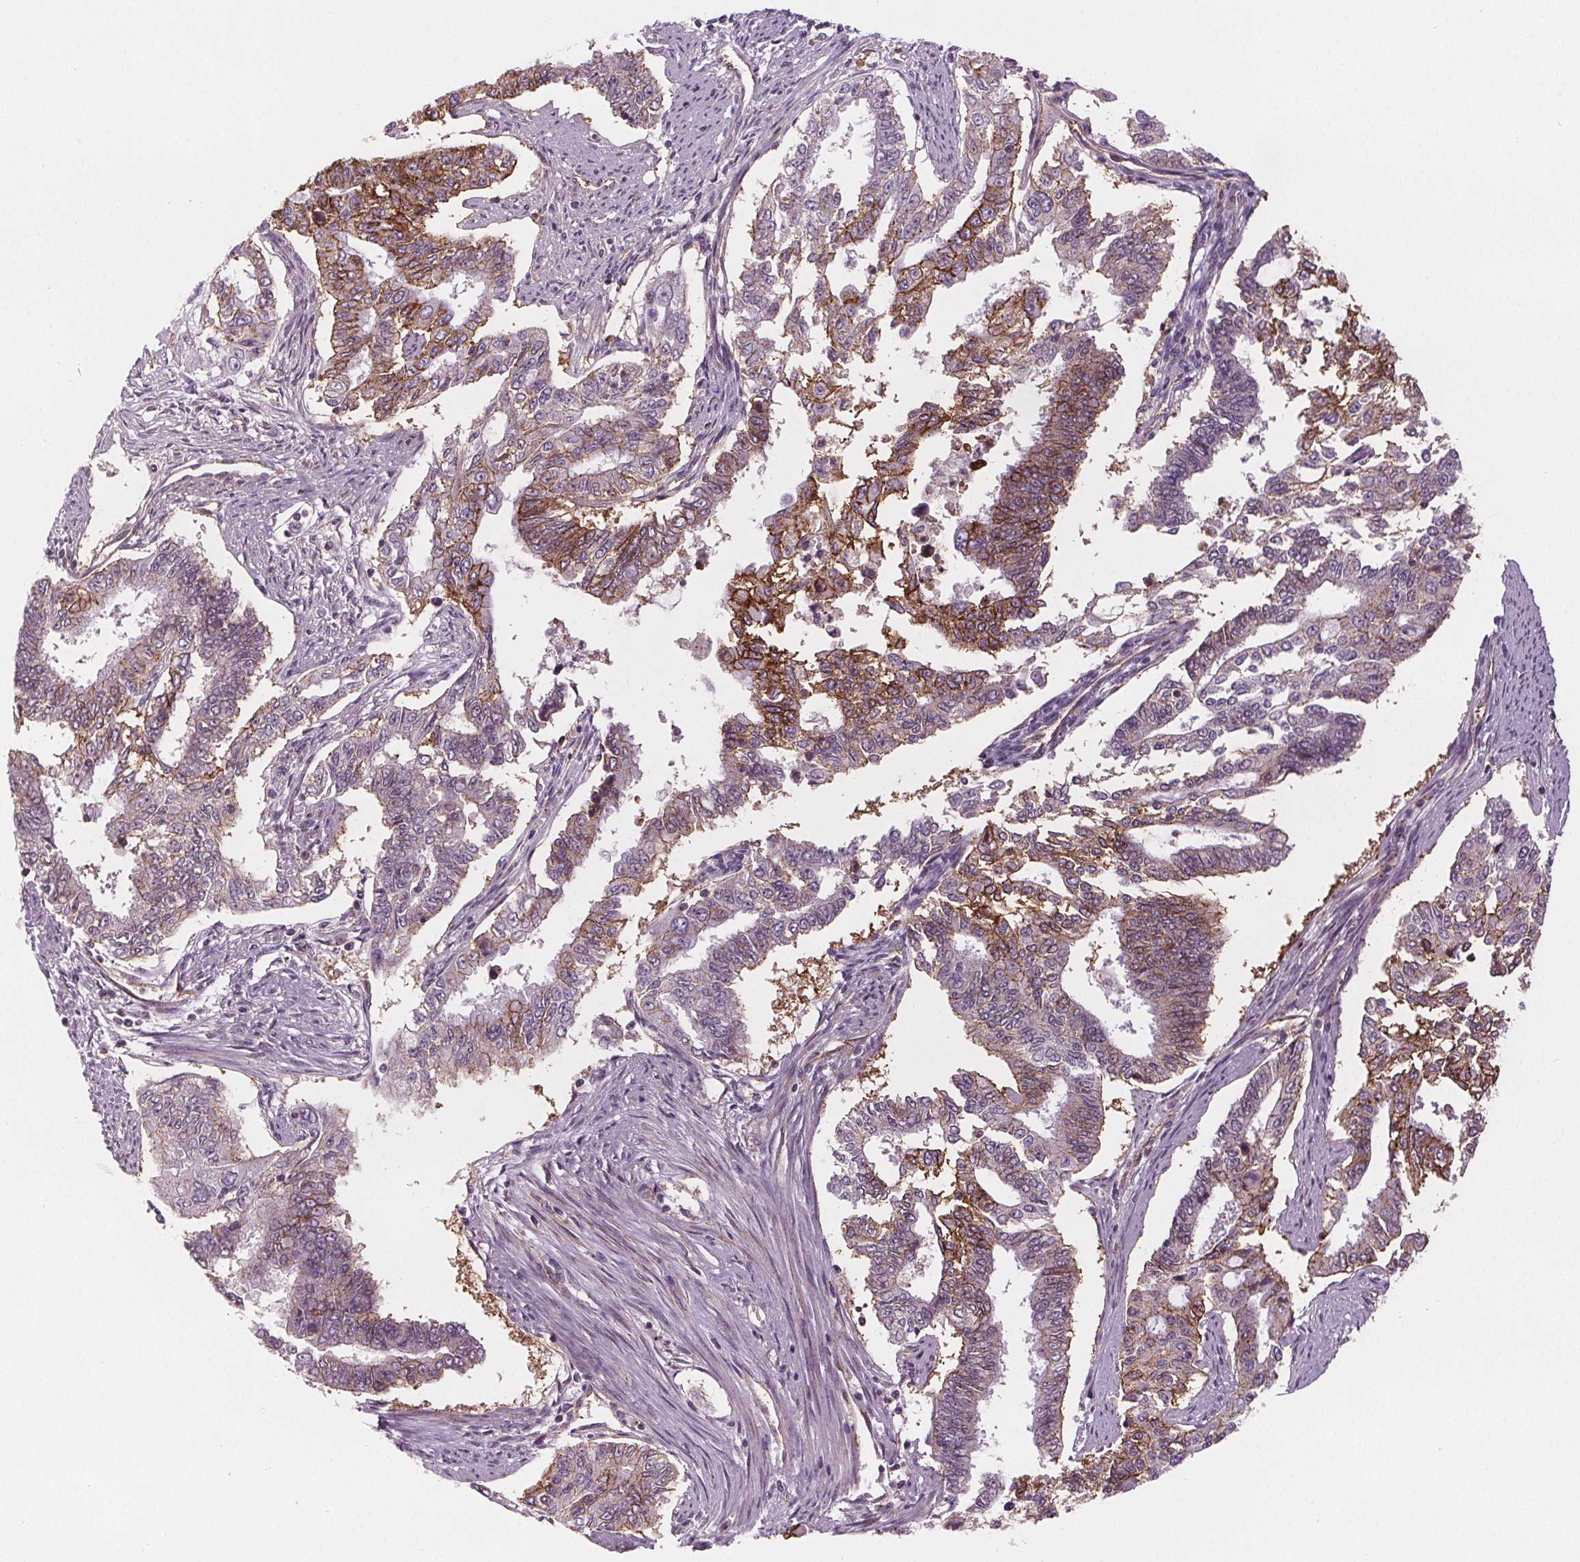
{"staining": {"intensity": "strong", "quantity": "<25%", "location": "cytoplasmic/membranous"}, "tissue": "endometrial cancer", "cell_type": "Tumor cells", "image_type": "cancer", "snomed": [{"axis": "morphology", "description": "Adenocarcinoma, NOS"}, {"axis": "topography", "description": "Uterus"}], "caption": "A high-resolution histopathology image shows immunohistochemistry staining of endometrial cancer, which demonstrates strong cytoplasmic/membranous expression in approximately <25% of tumor cells. The protein is stained brown, and the nuclei are stained in blue (DAB IHC with brightfield microscopy, high magnification).", "gene": "ATP1A1", "patient": {"sex": "female", "age": 59}}